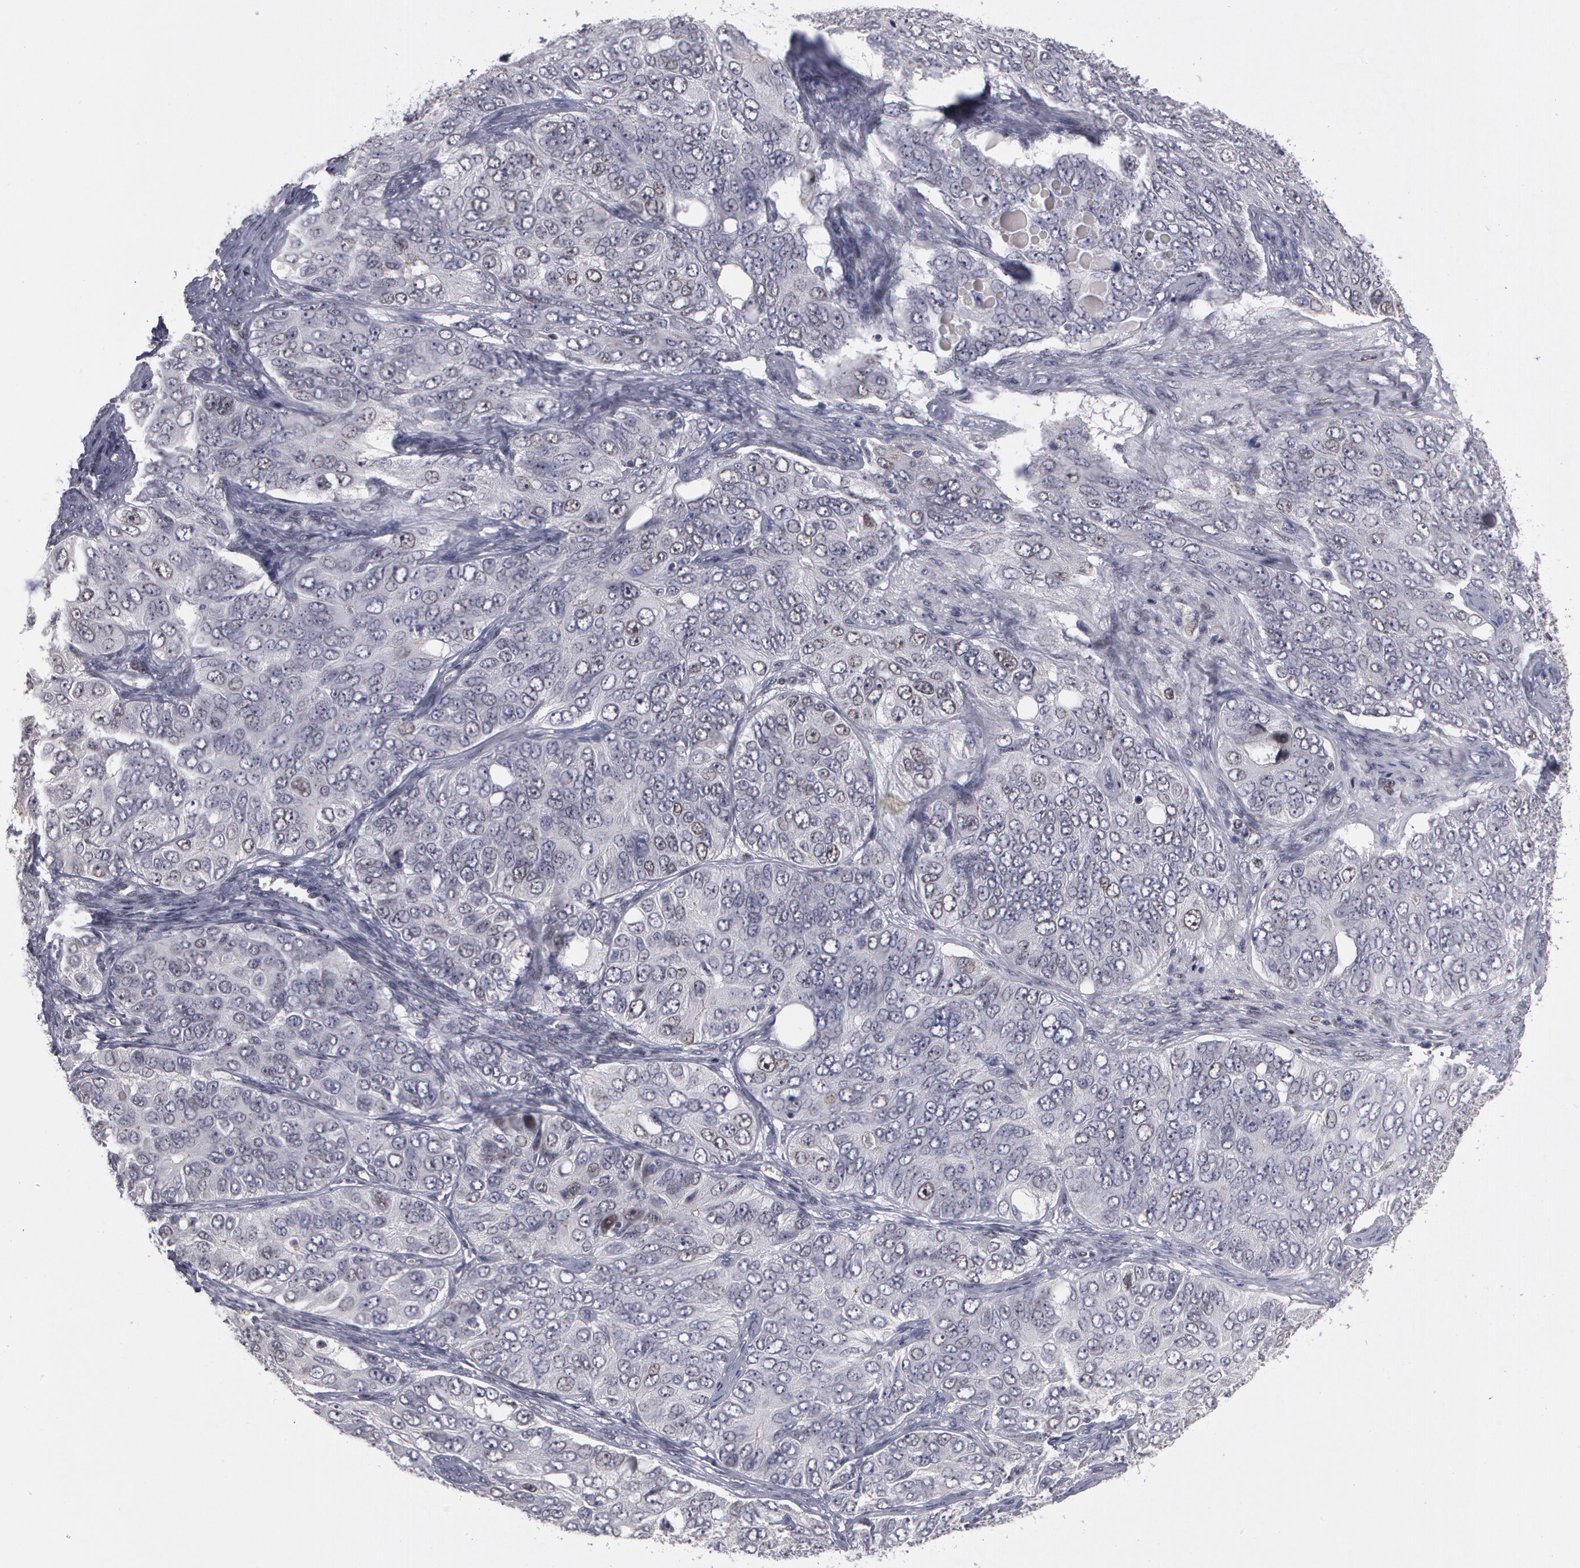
{"staining": {"intensity": "weak", "quantity": "<25%", "location": "nuclear"}, "tissue": "ovarian cancer", "cell_type": "Tumor cells", "image_type": "cancer", "snomed": [{"axis": "morphology", "description": "Carcinoma, endometroid"}, {"axis": "topography", "description": "Ovary"}], "caption": "This is an IHC photomicrograph of human ovarian cancer. There is no staining in tumor cells.", "gene": "PRICKLE1", "patient": {"sex": "female", "age": 51}}